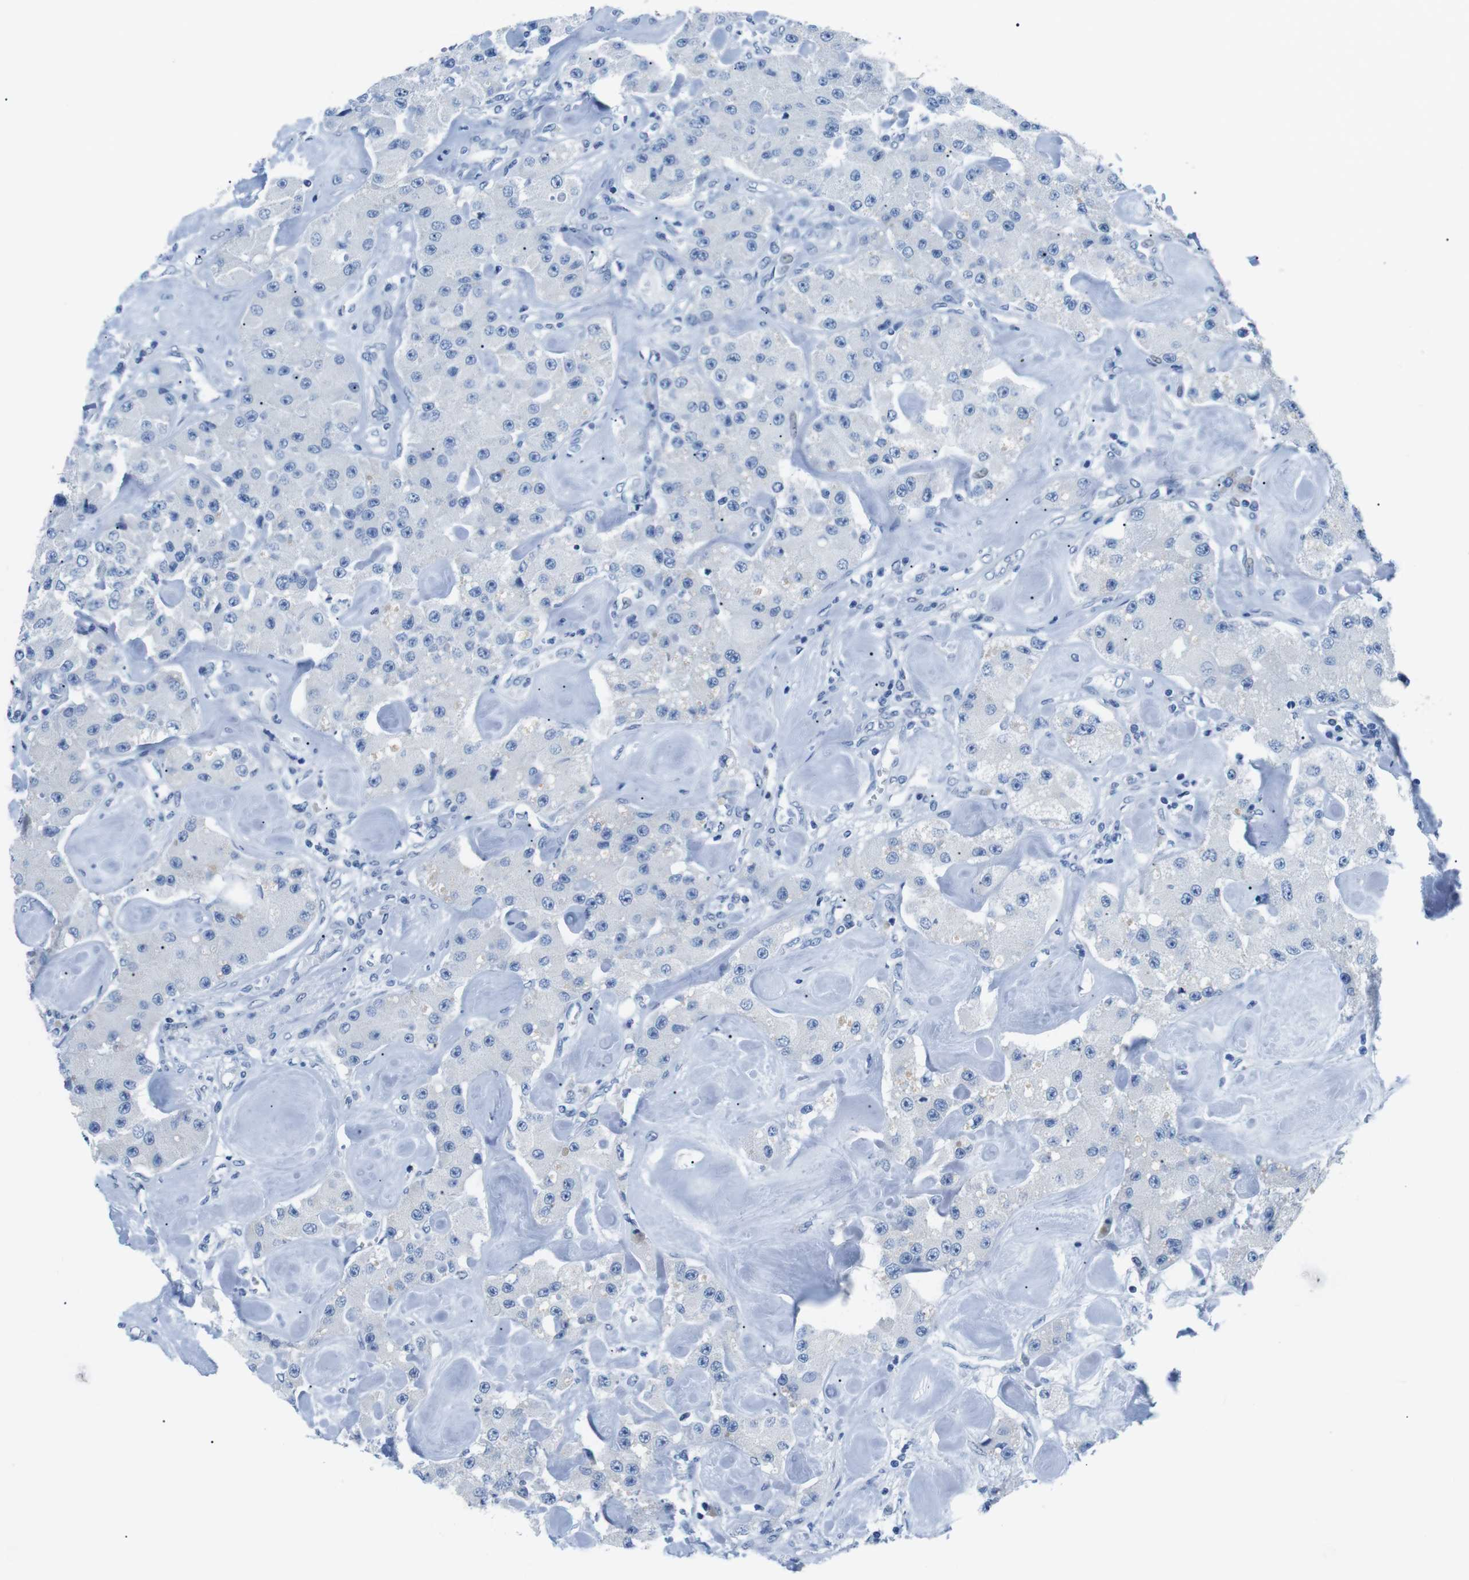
{"staining": {"intensity": "negative", "quantity": "none", "location": "none"}, "tissue": "carcinoid", "cell_type": "Tumor cells", "image_type": "cancer", "snomed": [{"axis": "morphology", "description": "Carcinoid, malignant, NOS"}, {"axis": "topography", "description": "Pancreas"}], "caption": "Immunohistochemistry of human carcinoid (malignant) exhibits no positivity in tumor cells. (DAB (3,3'-diaminobenzidine) immunohistochemistry, high magnification).", "gene": "MUC2", "patient": {"sex": "male", "age": 41}}